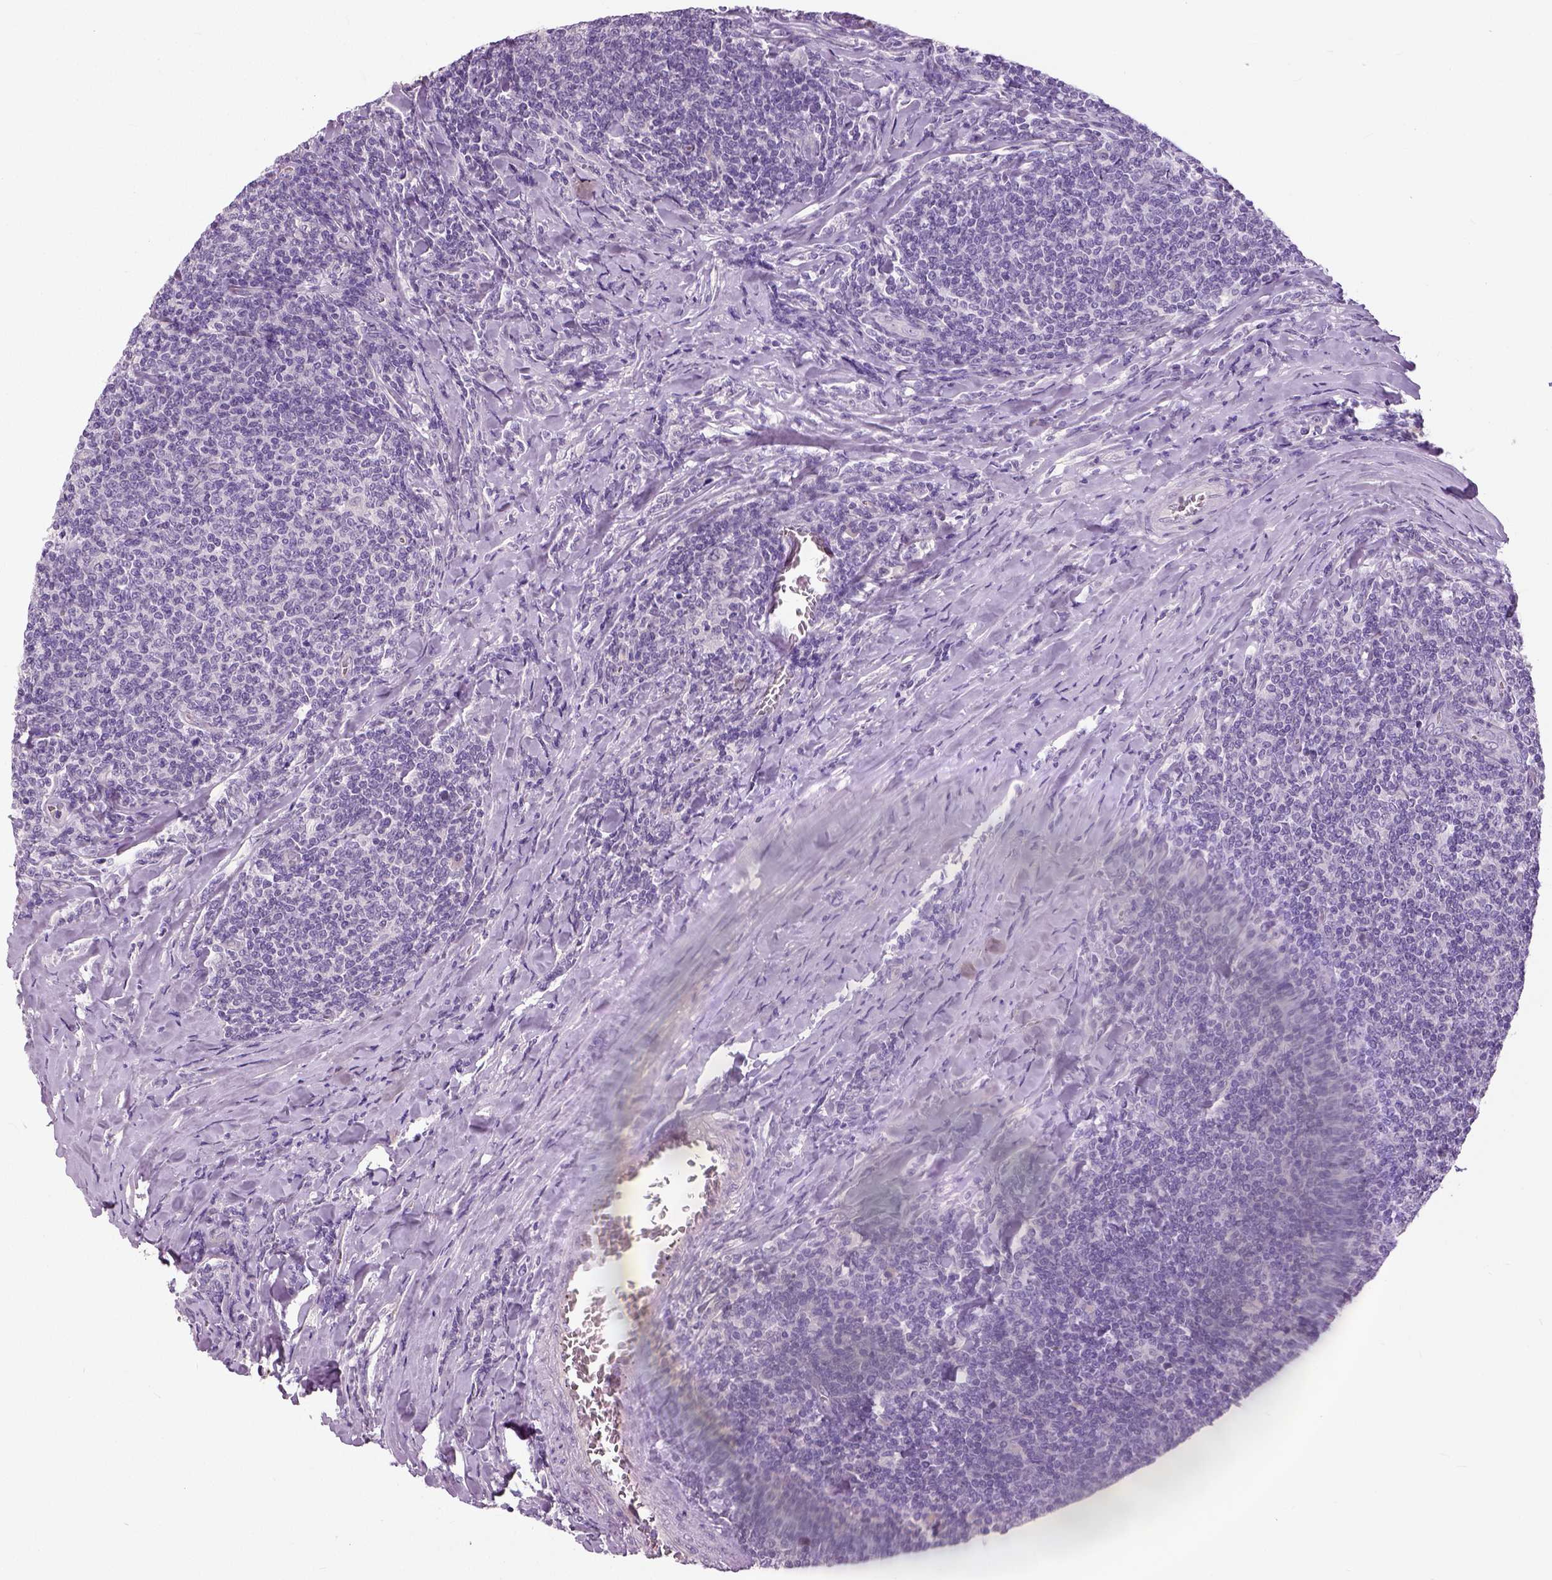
{"staining": {"intensity": "negative", "quantity": "none", "location": "none"}, "tissue": "lymphoma", "cell_type": "Tumor cells", "image_type": "cancer", "snomed": [{"axis": "morphology", "description": "Malignant lymphoma, non-Hodgkin's type, Low grade"}, {"axis": "topography", "description": "Lymph node"}], "caption": "Immunohistochemical staining of human low-grade malignant lymphoma, non-Hodgkin's type demonstrates no significant staining in tumor cells.", "gene": "NECAB1", "patient": {"sex": "male", "age": 52}}